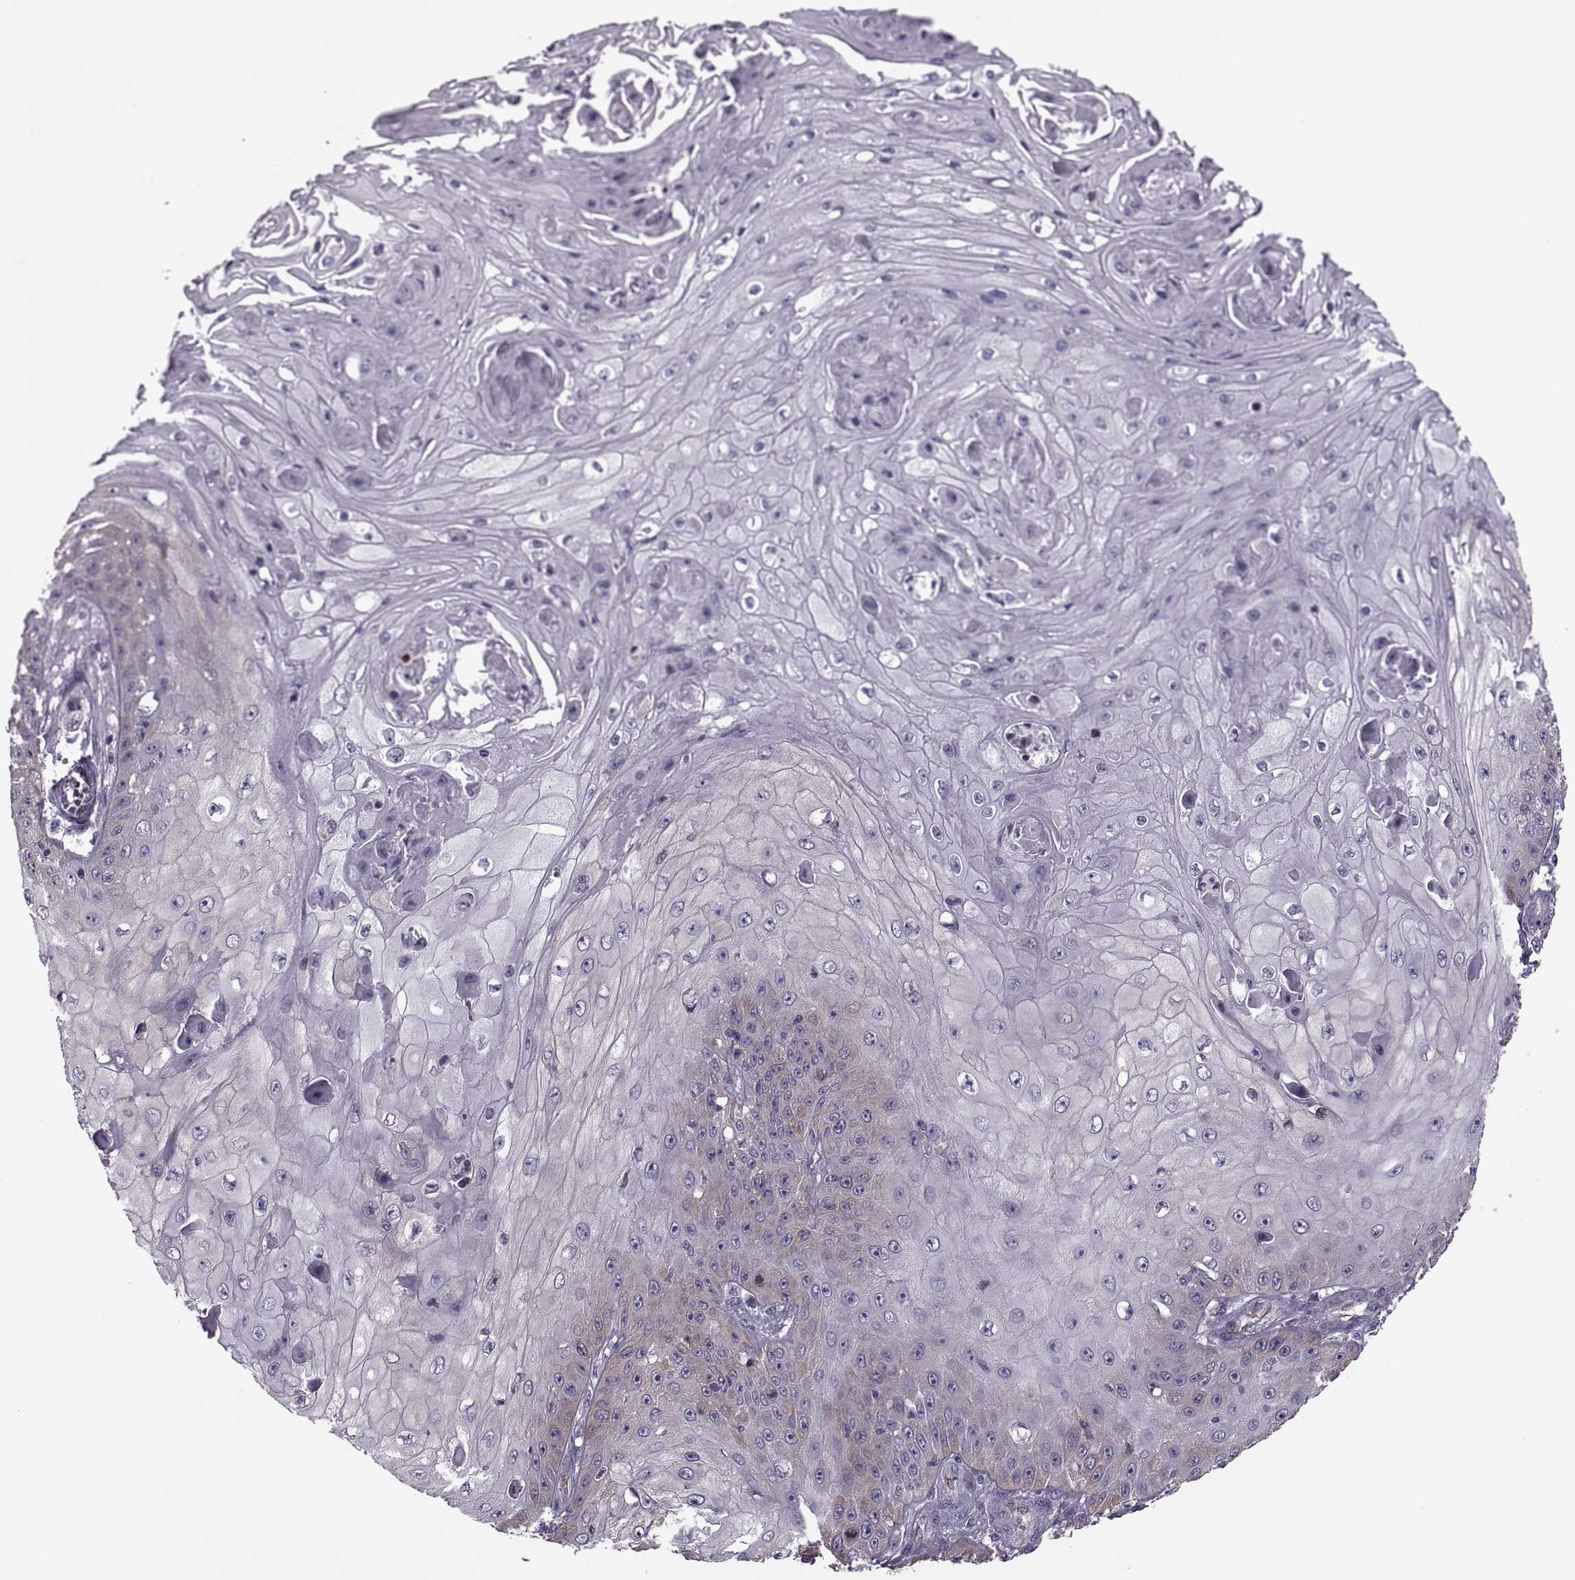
{"staining": {"intensity": "moderate", "quantity": "<25%", "location": "cytoplasmic/membranous"}, "tissue": "skin cancer", "cell_type": "Tumor cells", "image_type": "cancer", "snomed": [{"axis": "morphology", "description": "Squamous cell carcinoma, NOS"}, {"axis": "topography", "description": "Skin"}], "caption": "Immunohistochemistry (IHC) of human skin cancer (squamous cell carcinoma) shows low levels of moderate cytoplasmic/membranous staining in approximately <25% of tumor cells.", "gene": "PABPC1", "patient": {"sex": "male", "age": 70}}